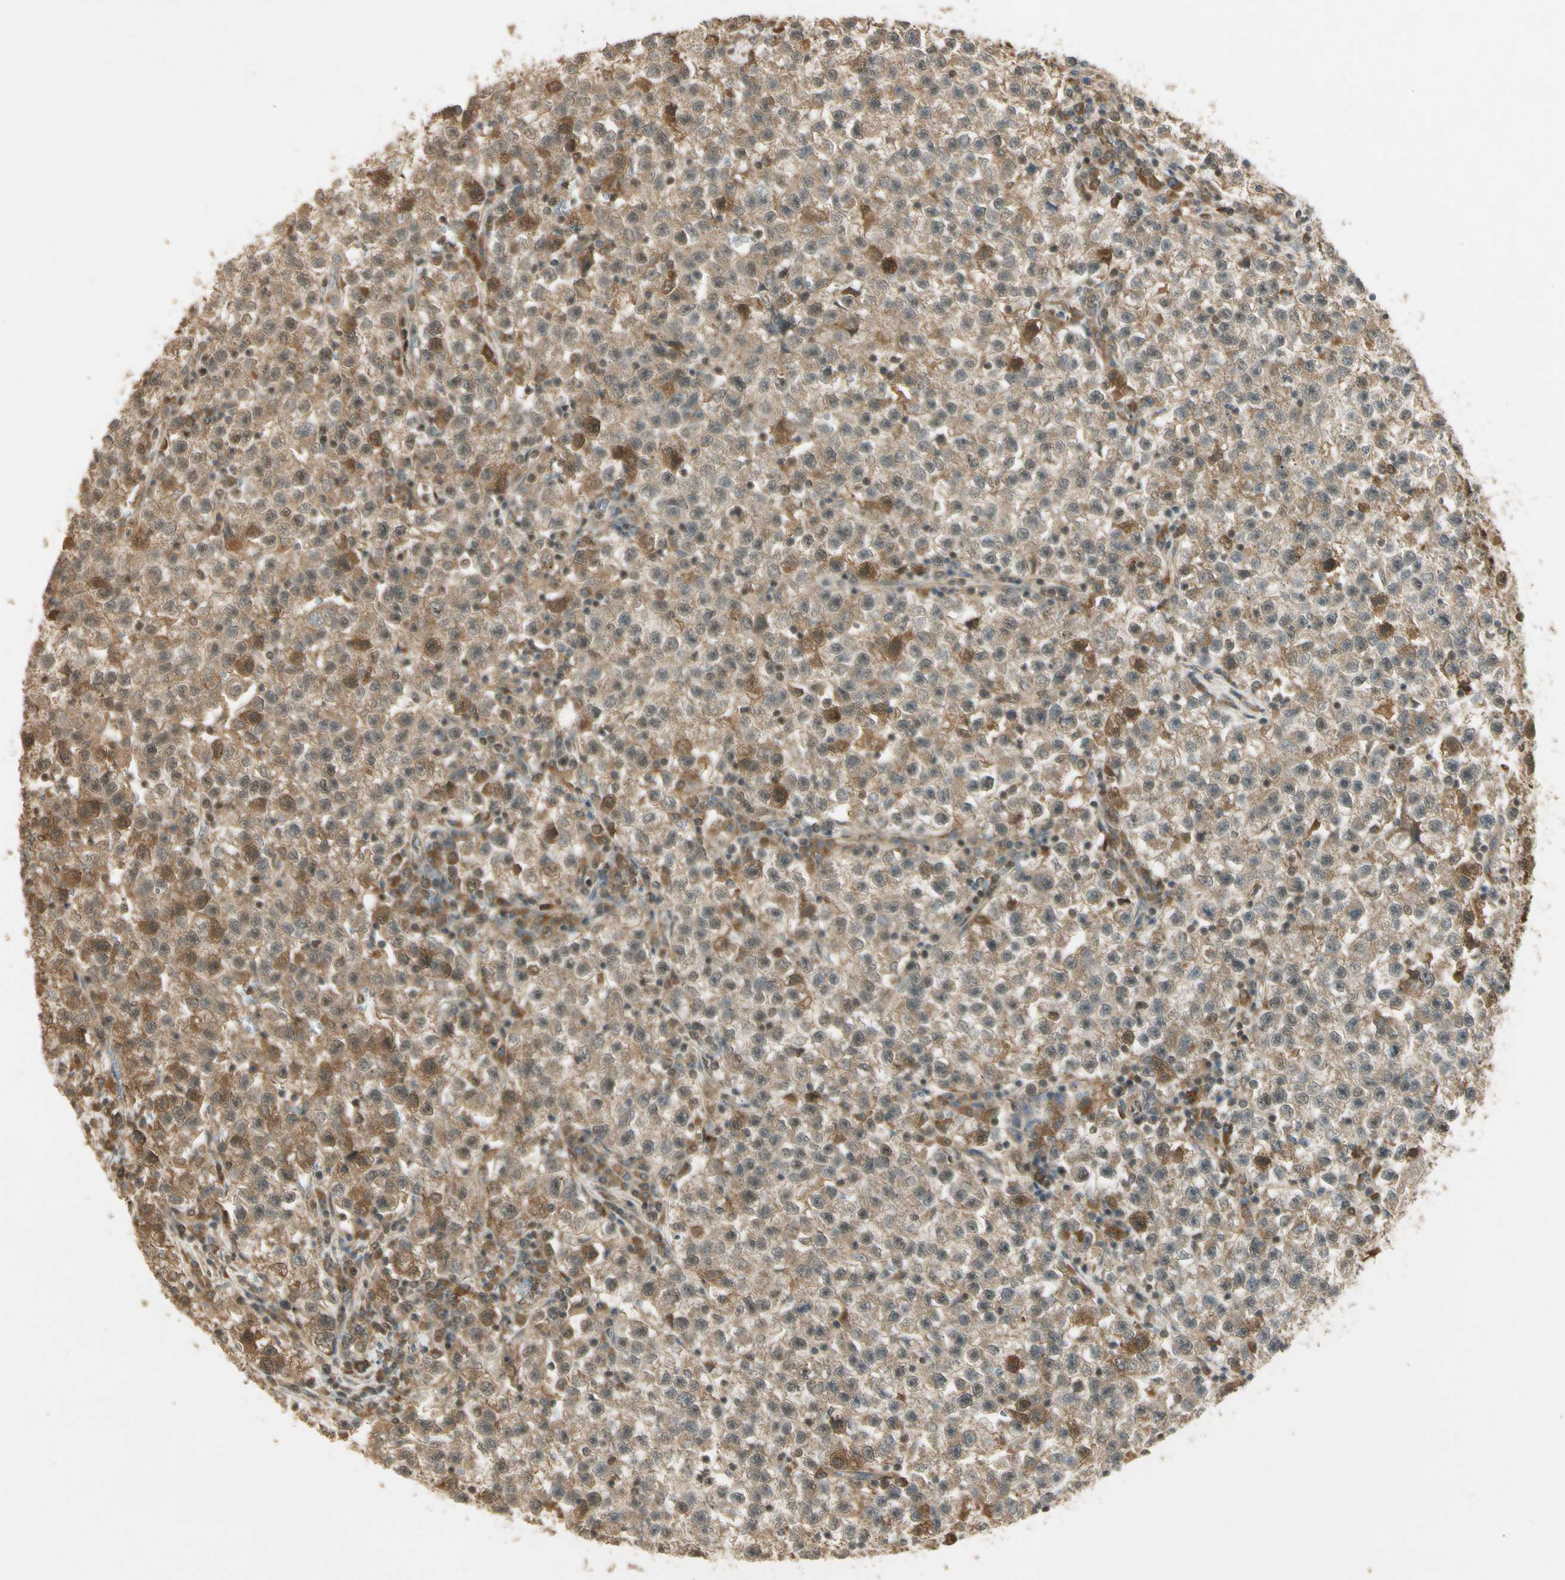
{"staining": {"intensity": "moderate", "quantity": "<25%", "location": "cytoplasmic/membranous"}, "tissue": "testis cancer", "cell_type": "Tumor cells", "image_type": "cancer", "snomed": [{"axis": "morphology", "description": "Seminoma, NOS"}, {"axis": "topography", "description": "Testis"}], "caption": "Protein expression by IHC reveals moderate cytoplasmic/membranous staining in approximately <25% of tumor cells in testis cancer (seminoma).", "gene": "GMEB2", "patient": {"sex": "male", "age": 22}}